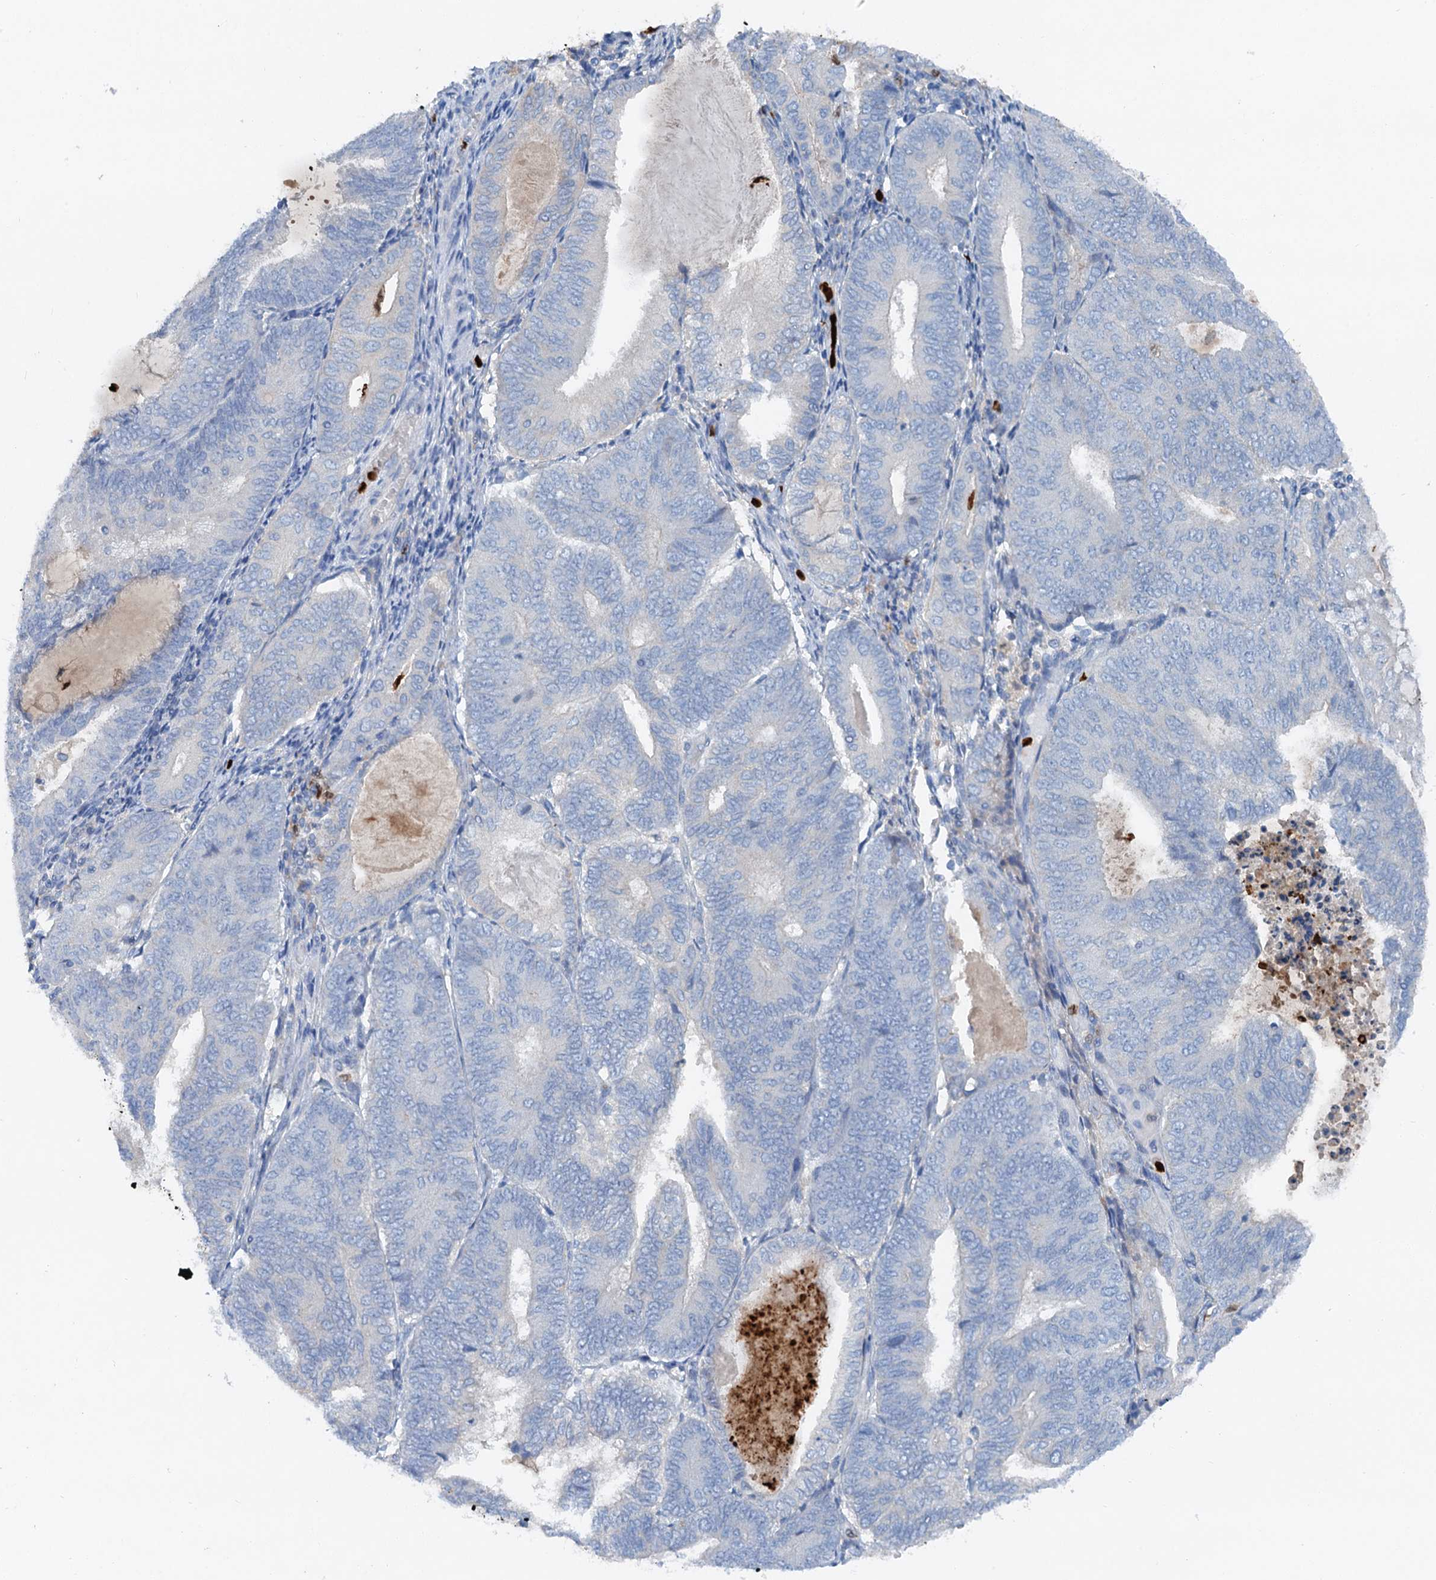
{"staining": {"intensity": "negative", "quantity": "none", "location": "none"}, "tissue": "endometrial cancer", "cell_type": "Tumor cells", "image_type": "cancer", "snomed": [{"axis": "morphology", "description": "Adenocarcinoma, NOS"}, {"axis": "topography", "description": "Endometrium"}], "caption": "A high-resolution micrograph shows immunohistochemistry staining of endometrial cancer (adenocarcinoma), which exhibits no significant expression in tumor cells. The staining was performed using DAB (3,3'-diaminobenzidine) to visualize the protein expression in brown, while the nuclei were stained in blue with hematoxylin (Magnification: 20x).", "gene": "OTOA", "patient": {"sex": "female", "age": 81}}